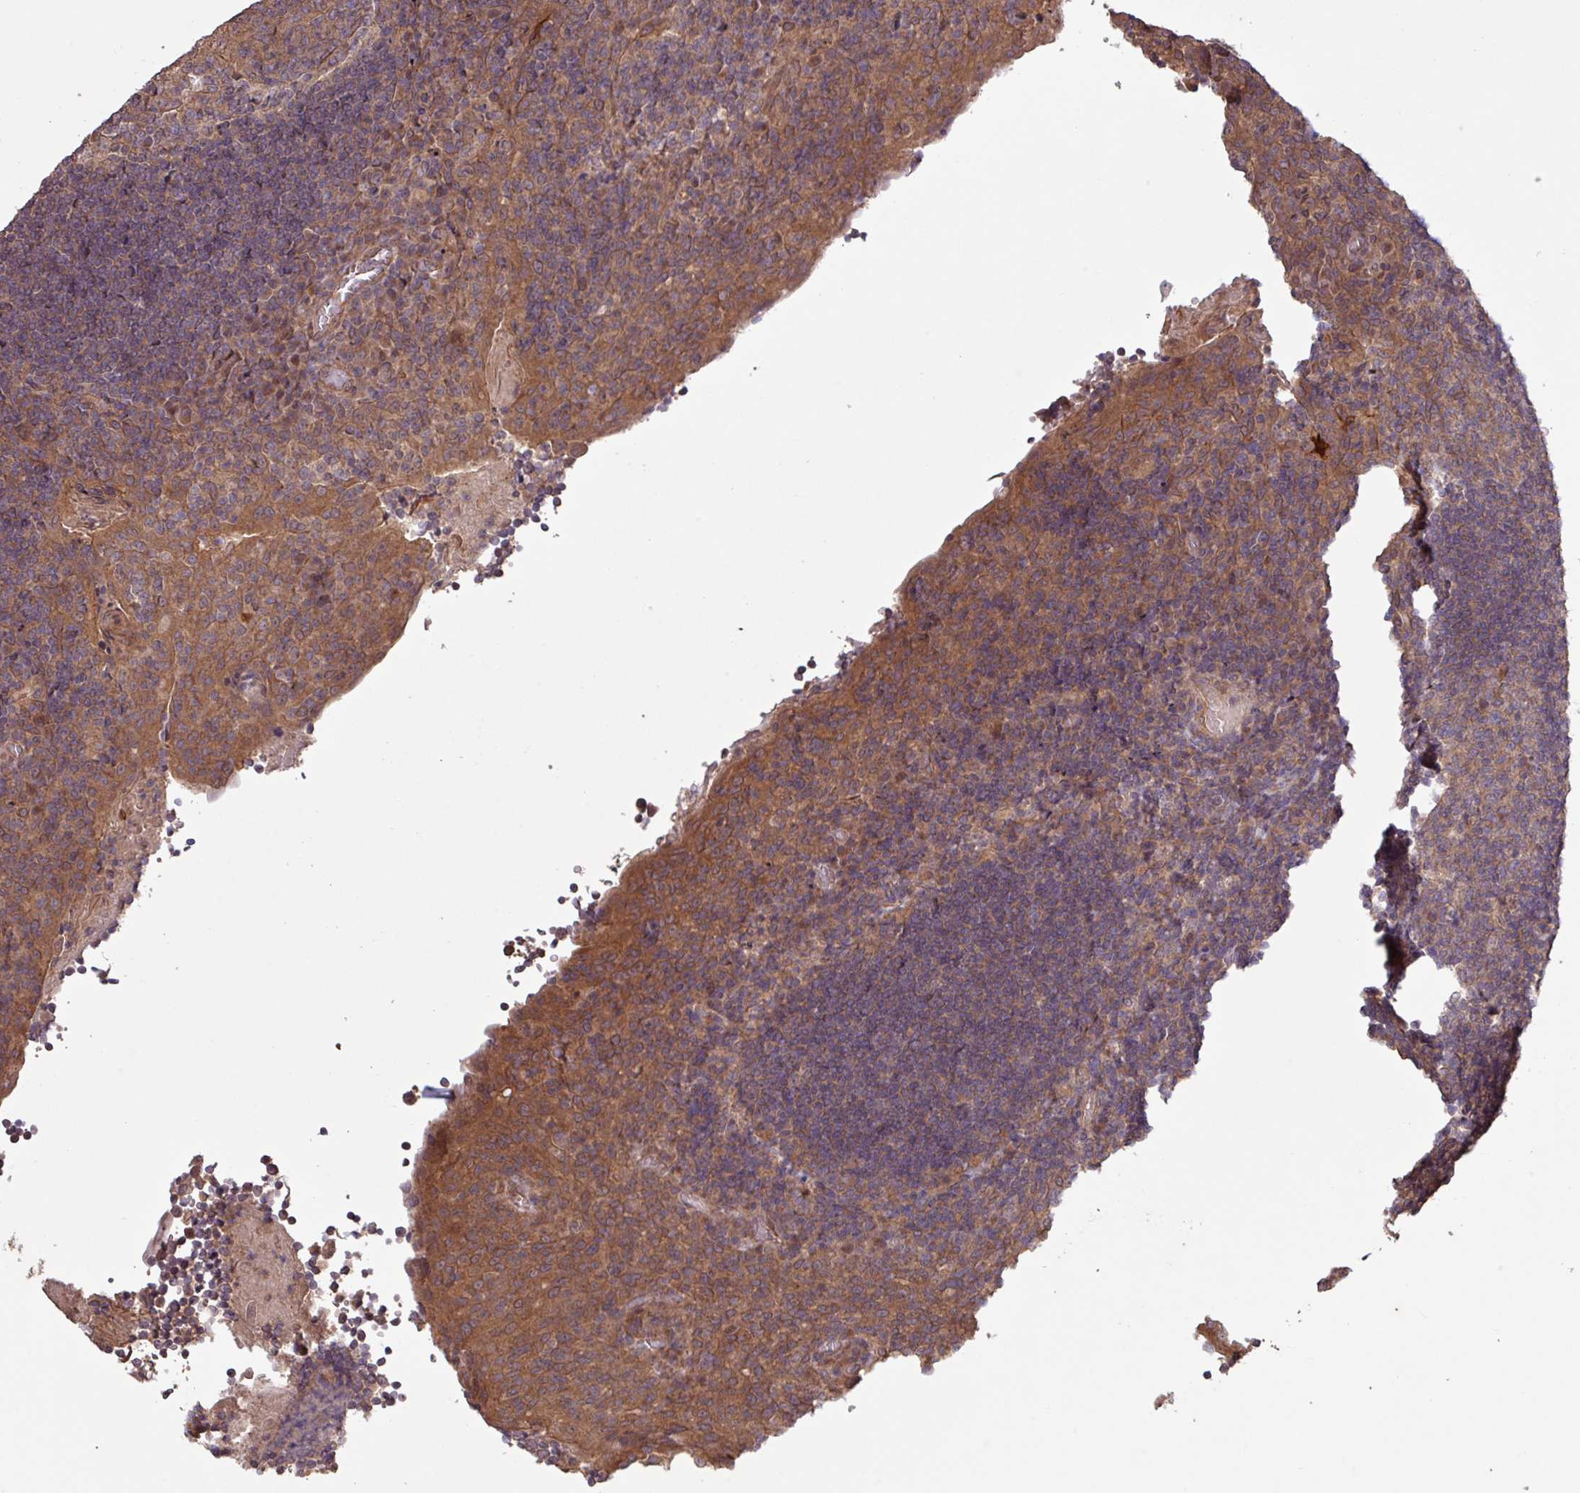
{"staining": {"intensity": "weak", "quantity": "<25%", "location": "cytoplasmic/membranous"}, "tissue": "tonsil", "cell_type": "Germinal center cells", "image_type": "normal", "snomed": [{"axis": "morphology", "description": "Normal tissue, NOS"}, {"axis": "topography", "description": "Tonsil"}], "caption": "This is a micrograph of immunohistochemistry (IHC) staining of unremarkable tonsil, which shows no staining in germinal center cells.", "gene": "TRABD2A", "patient": {"sex": "male", "age": 17}}